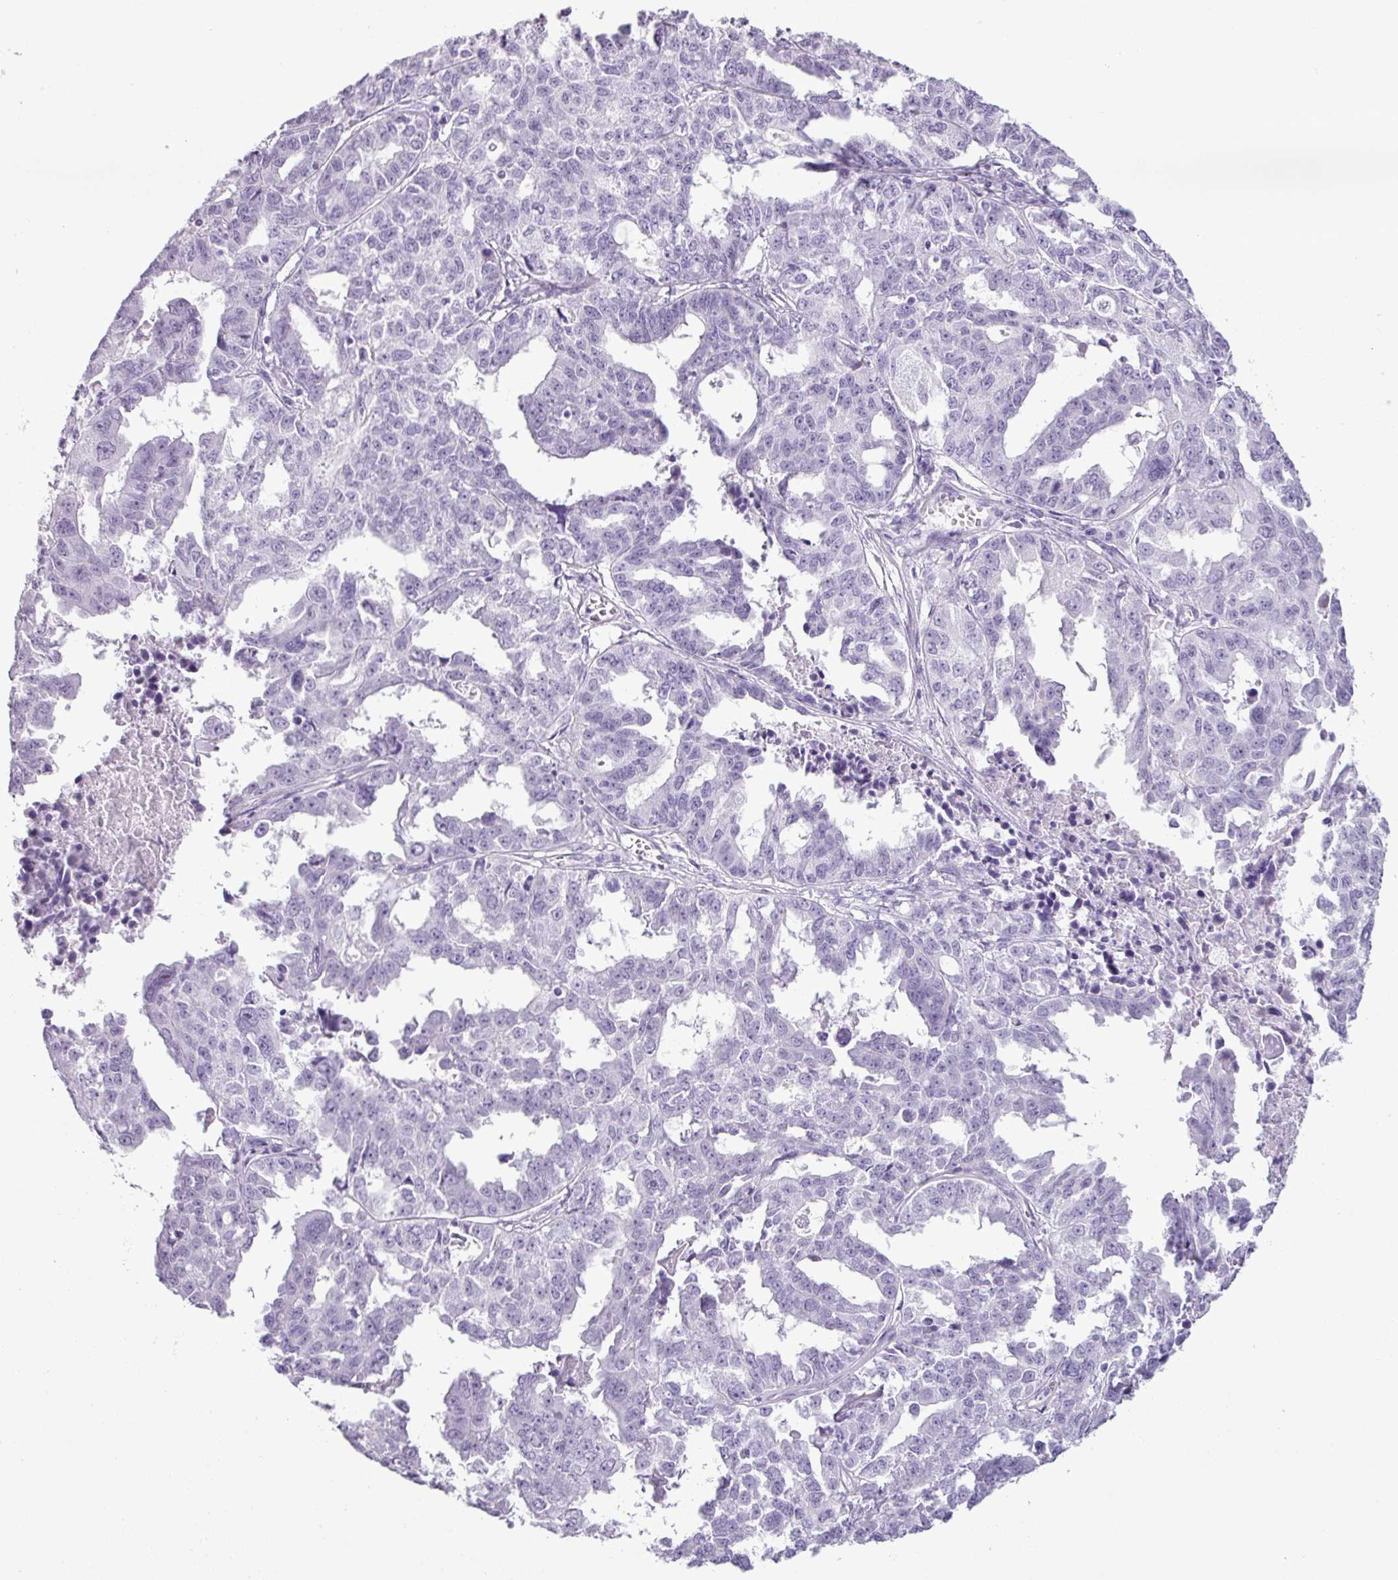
{"staining": {"intensity": "negative", "quantity": "none", "location": "none"}, "tissue": "ovarian cancer", "cell_type": "Tumor cells", "image_type": "cancer", "snomed": [{"axis": "morphology", "description": "Adenocarcinoma, NOS"}, {"axis": "morphology", "description": "Carcinoma, endometroid"}, {"axis": "topography", "description": "Ovary"}], "caption": "Immunohistochemistry image of neoplastic tissue: ovarian cancer stained with DAB (3,3'-diaminobenzidine) displays no significant protein expression in tumor cells.", "gene": "SCT", "patient": {"sex": "female", "age": 72}}